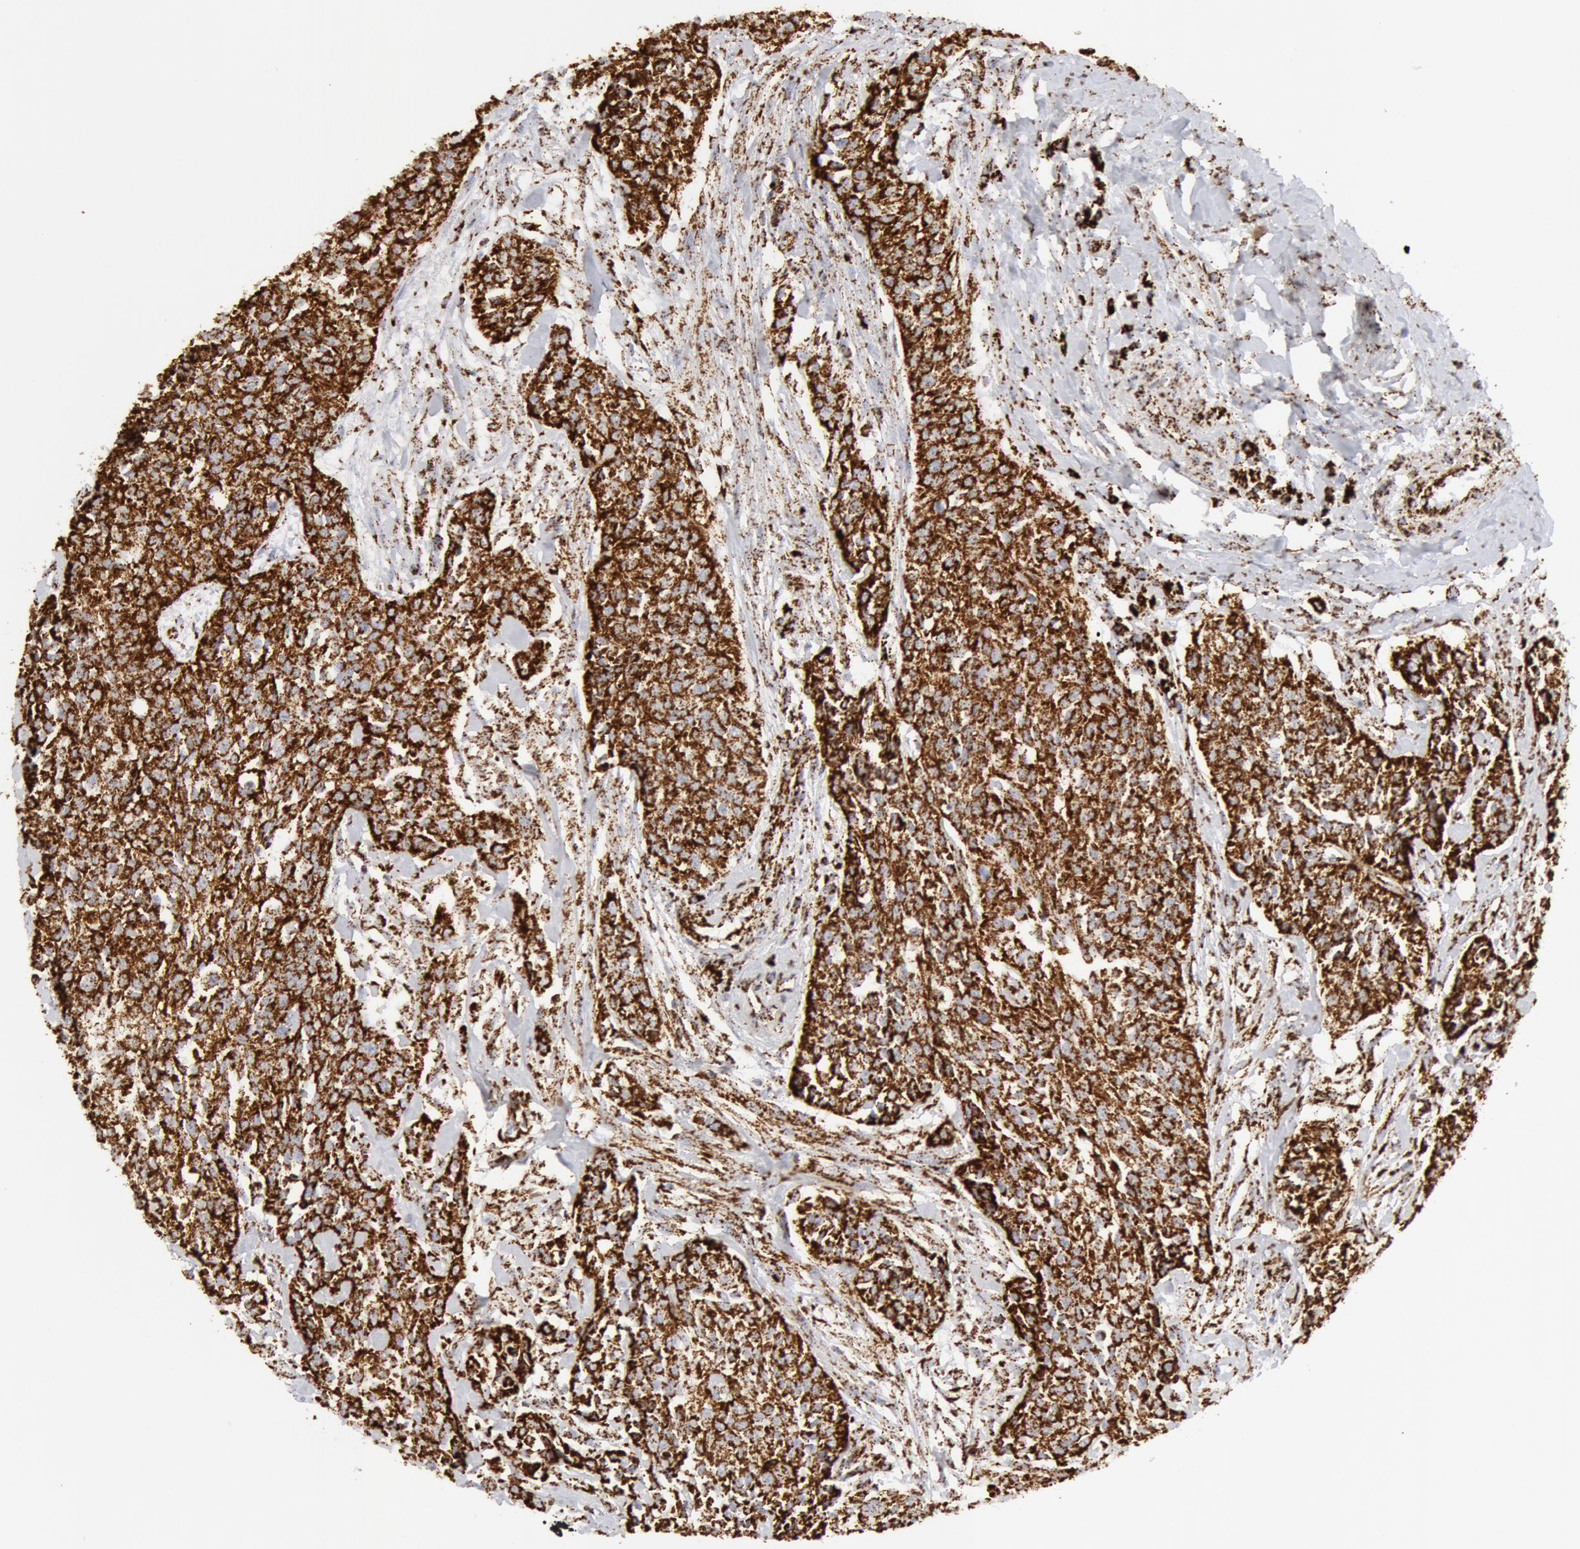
{"staining": {"intensity": "strong", "quantity": ">75%", "location": "cytoplasmic/membranous"}, "tissue": "urothelial cancer", "cell_type": "Tumor cells", "image_type": "cancer", "snomed": [{"axis": "morphology", "description": "Urothelial carcinoma, High grade"}, {"axis": "topography", "description": "Urinary bladder"}], "caption": "The photomicrograph reveals a brown stain indicating the presence of a protein in the cytoplasmic/membranous of tumor cells in high-grade urothelial carcinoma.", "gene": "ATP5F1B", "patient": {"sex": "male", "age": 56}}